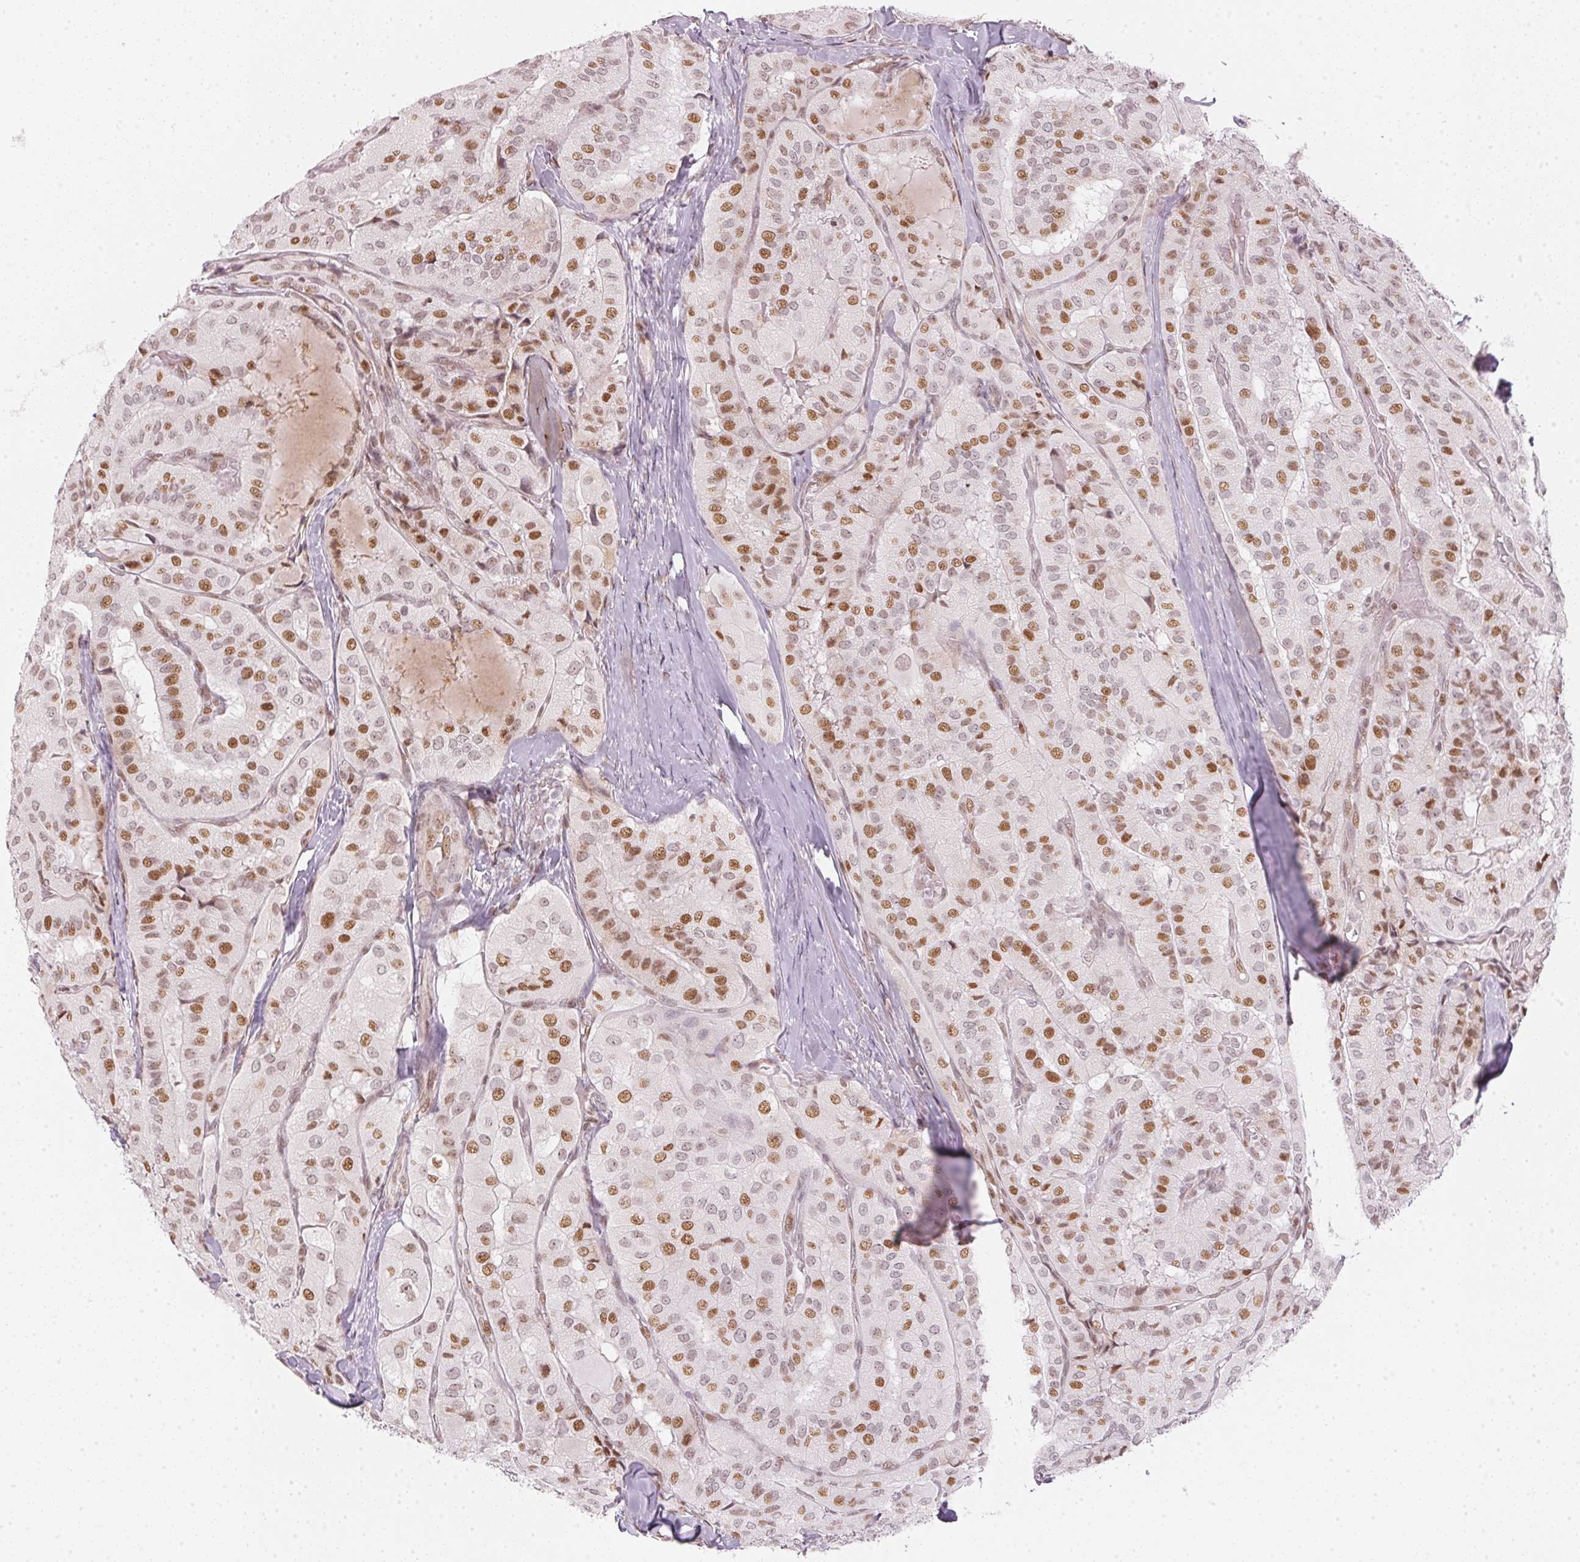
{"staining": {"intensity": "moderate", "quantity": ">75%", "location": "nuclear"}, "tissue": "thyroid cancer", "cell_type": "Tumor cells", "image_type": "cancer", "snomed": [{"axis": "morphology", "description": "Normal tissue, NOS"}, {"axis": "morphology", "description": "Papillary adenocarcinoma, NOS"}, {"axis": "topography", "description": "Thyroid gland"}], "caption": "Moderate nuclear expression for a protein is seen in approximately >75% of tumor cells of thyroid cancer using immunohistochemistry (IHC).", "gene": "KAT6A", "patient": {"sex": "female", "age": 59}}